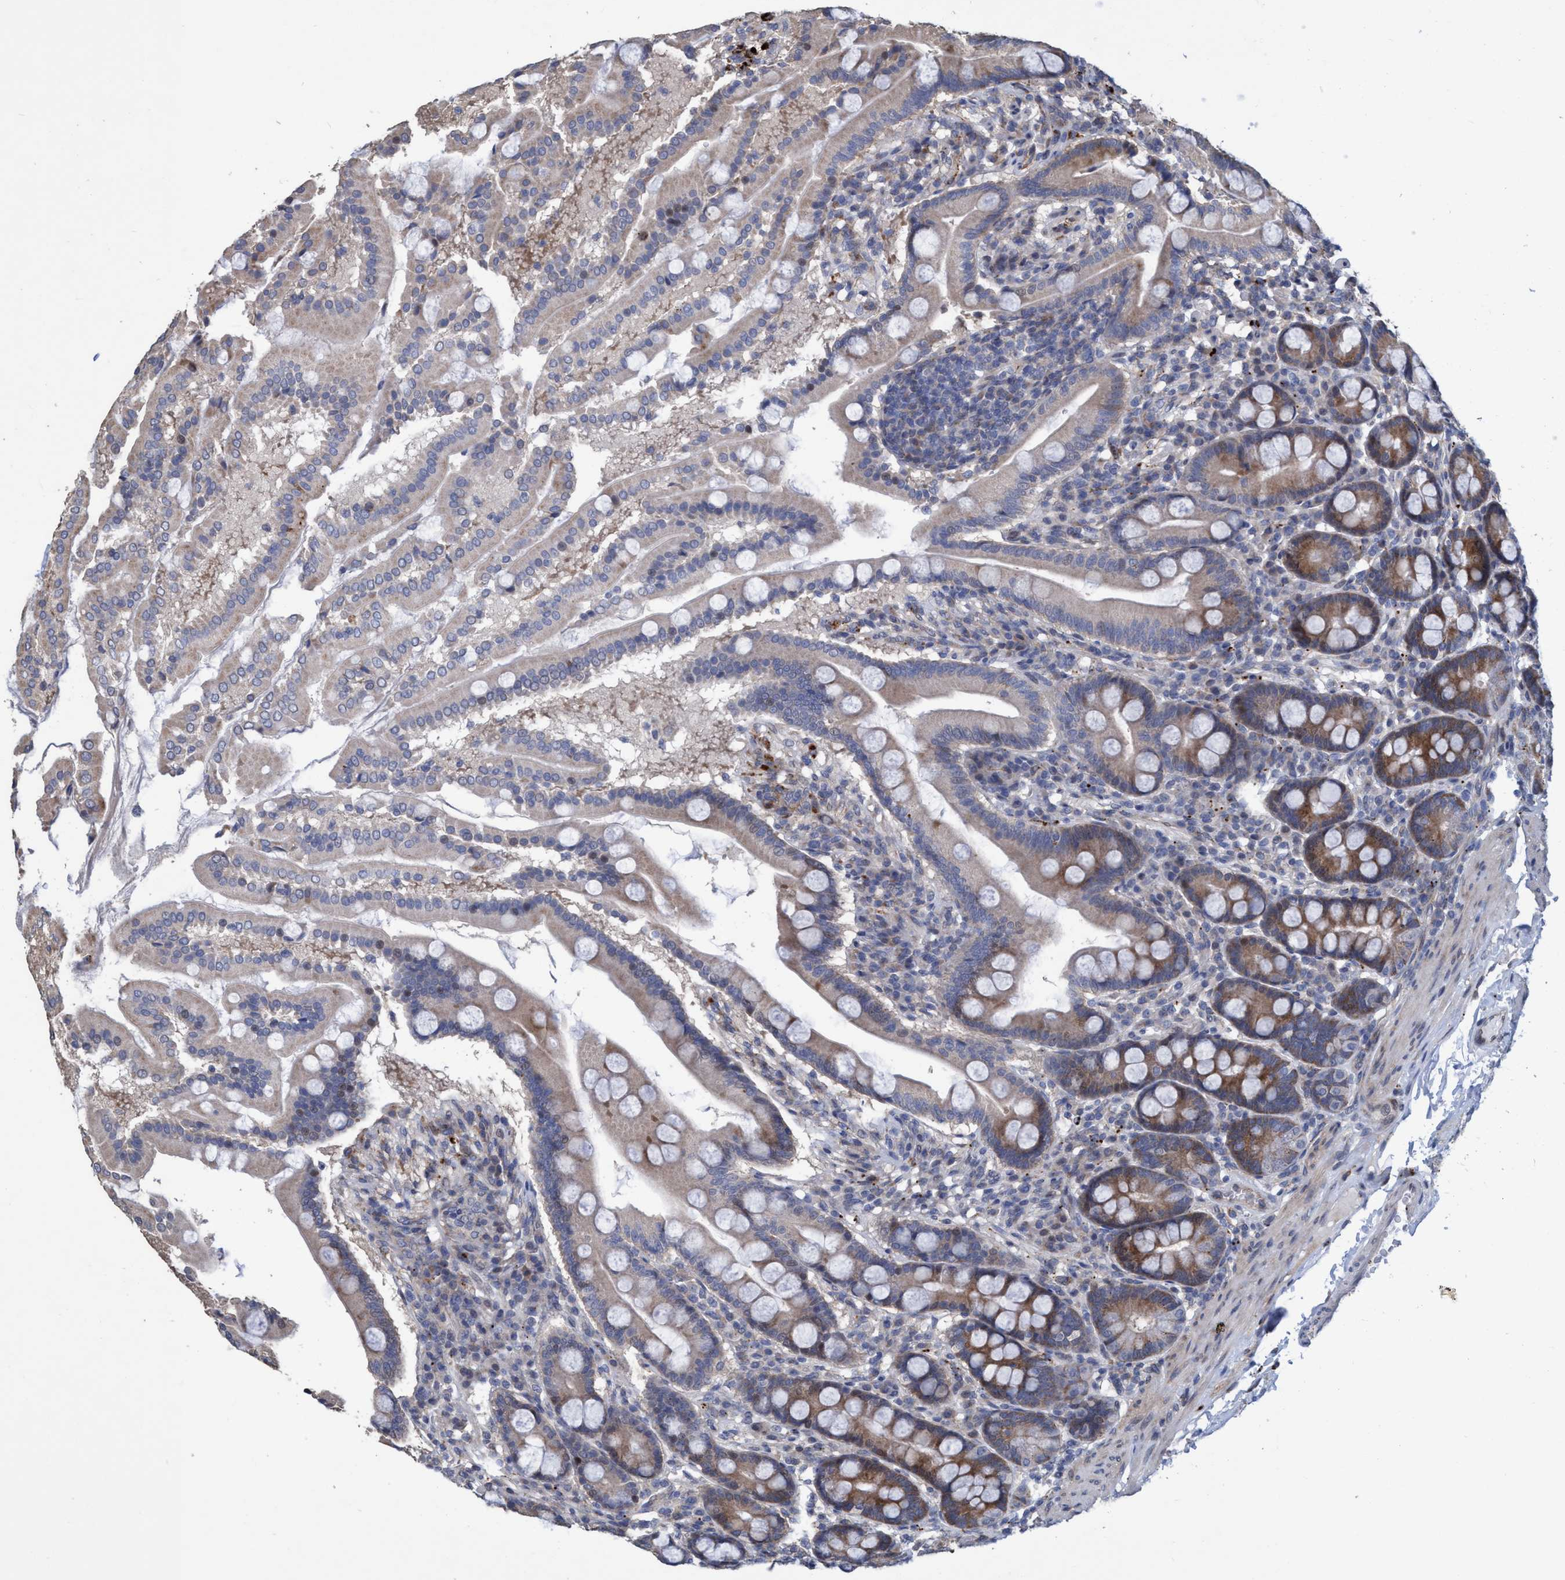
{"staining": {"intensity": "moderate", "quantity": "25%-75%", "location": "cytoplasmic/membranous,nuclear"}, "tissue": "duodenum", "cell_type": "Glandular cells", "image_type": "normal", "snomed": [{"axis": "morphology", "description": "Normal tissue, NOS"}, {"axis": "topography", "description": "Duodenum"}], "caption": "A brown stain shows moderate cytoplasmic/membranous,nuclear positivity of a protein in glandular cells of benign duodenum. Ihc stains the protein in brown and the nuclei are stained blue.", "gene": "BBS9", "patient": {"sex": "male", "age": 50}}